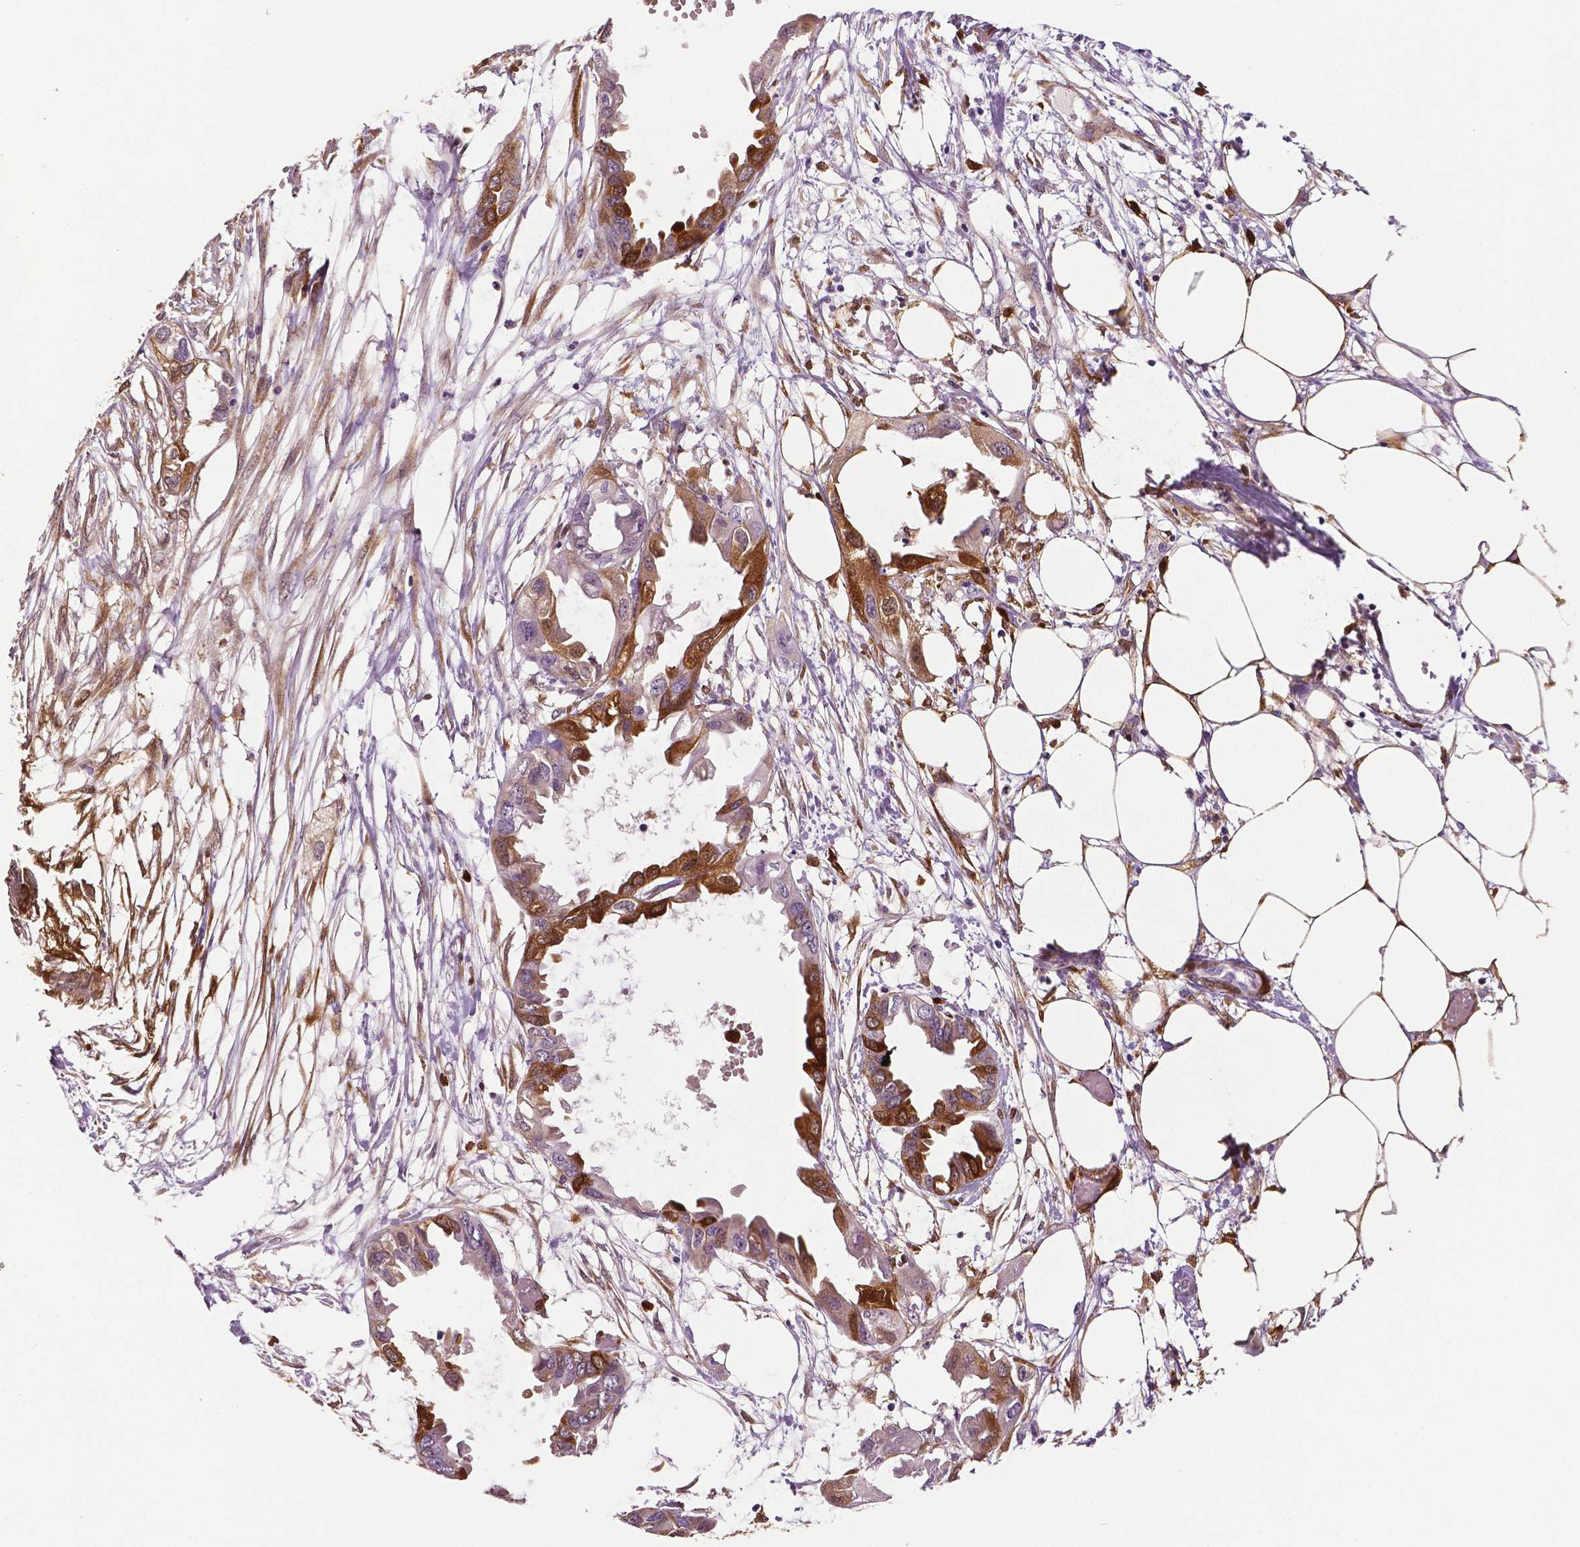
{"staining": {"intensity": "moderate", "quantity": "25%-75%", "location": "cytoplasmic/membranous"}, "tissue": "endometrial cancer", "cell_type": "Tumor cells", "image_type": "cancer", "snomed": [{"axis": "morphology", "description": "Adenocarcinoma, NOS"}, {"axis": "morphology", "description": "Adenocarcinoma, metastatic, NOS"}, {"axis": "topography", "description": "Adipose tissue"}, {"axis": "topography", "description": "Endometrium"}], "caption": "The immunohistochemical stain highlights moderate cytoplasmic/membranous expression in tumor cells of metastatic adenocarcinoma (endometrial) tissue.", "gene": "PHGDH", "patient": {"sex": "female", "age": 67}}